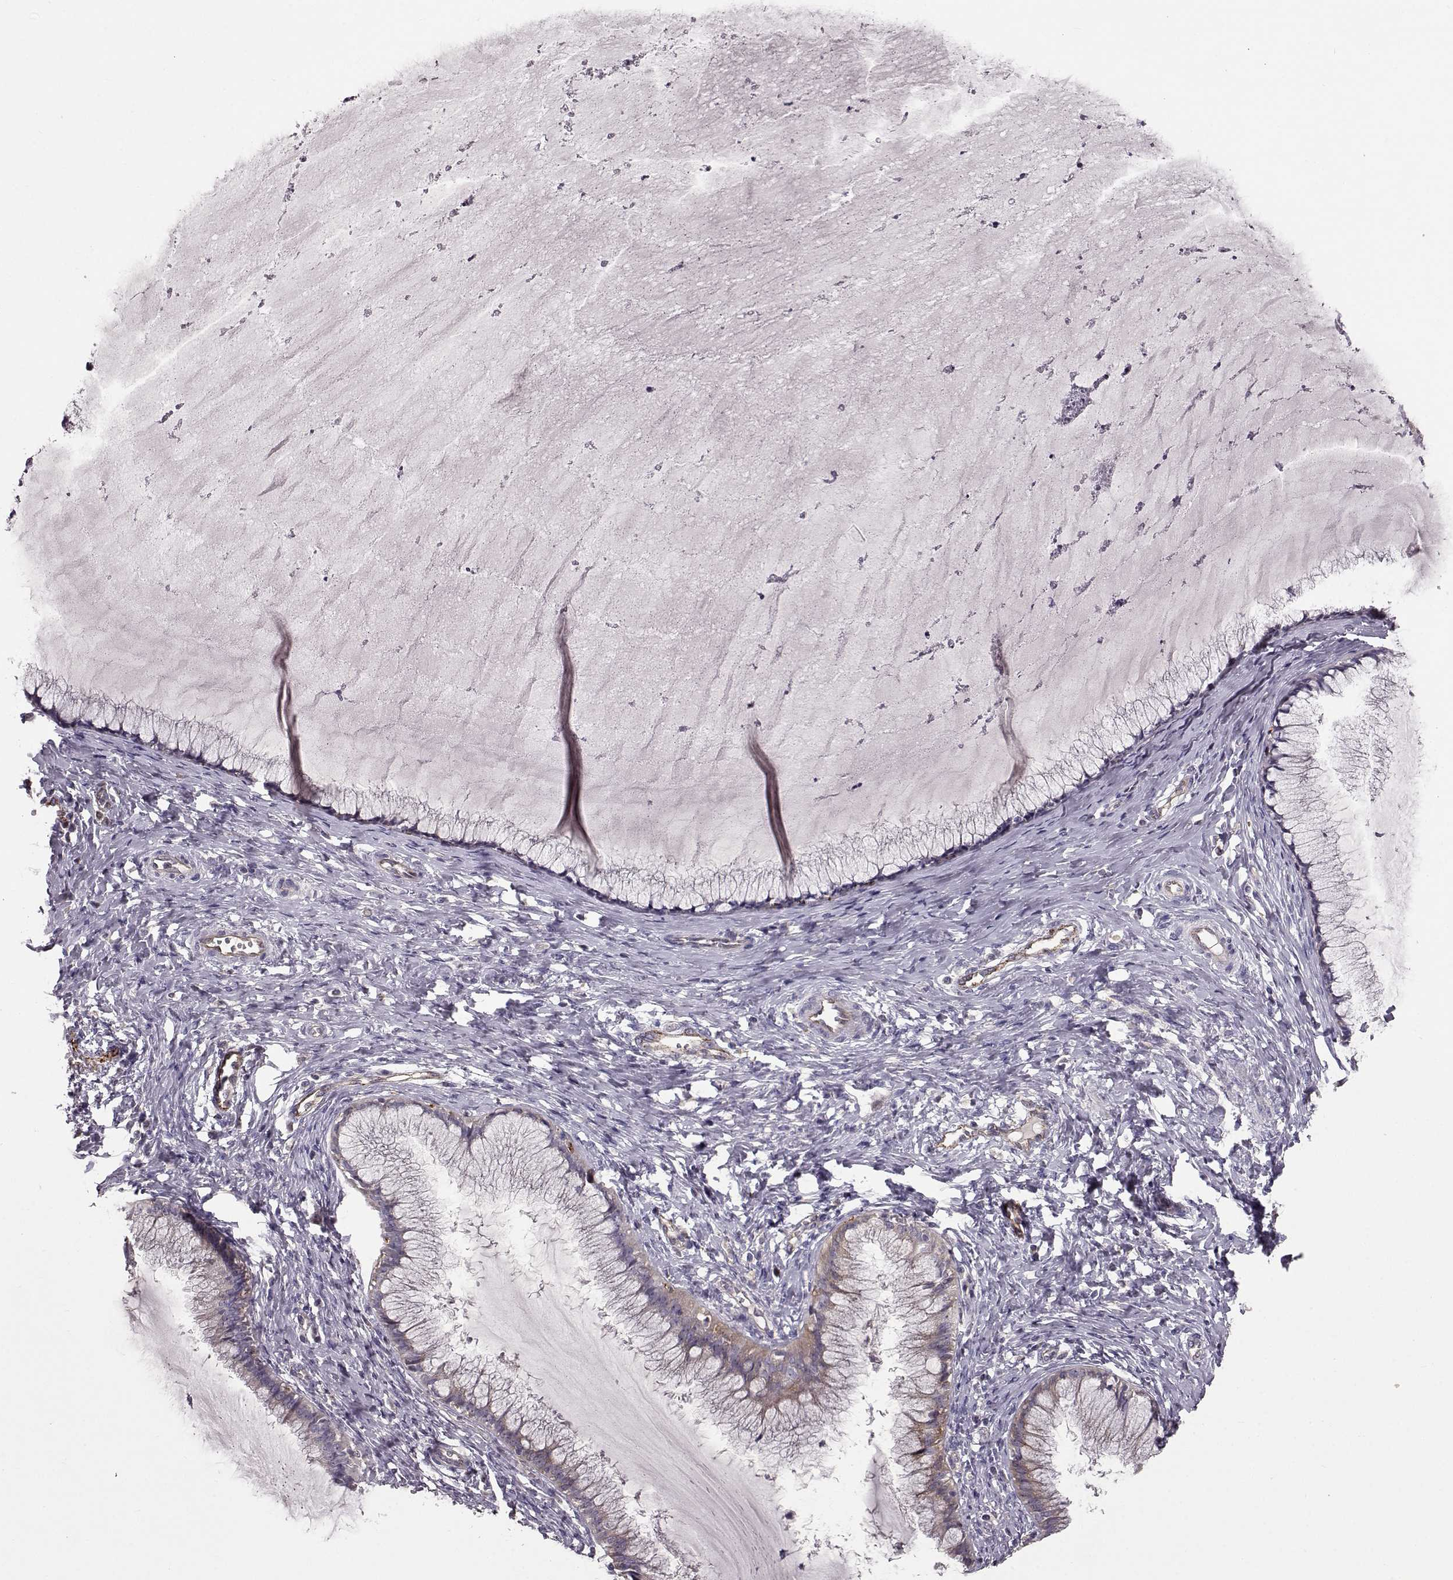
{"staining": {"intensity": "weak", "quantity": "<25%", "location": "cytoplasmic/membranous"}, "tissue": "cervical cancer", "cell_type": "Tumor cells", "image_type": "cancer", "snomed": [{"axis": "morphology", "description": "Squamous cell carcinoma, NOS"}, {"axis": "topography", "description": "Cervix"}], "caption": "IHC micrograph of human cervical cancer stained for a protein (brown), which demonstrates no staining in tumor cells.", "gene": "CCNF", "patient": {"sex": "female", "age": 36}}